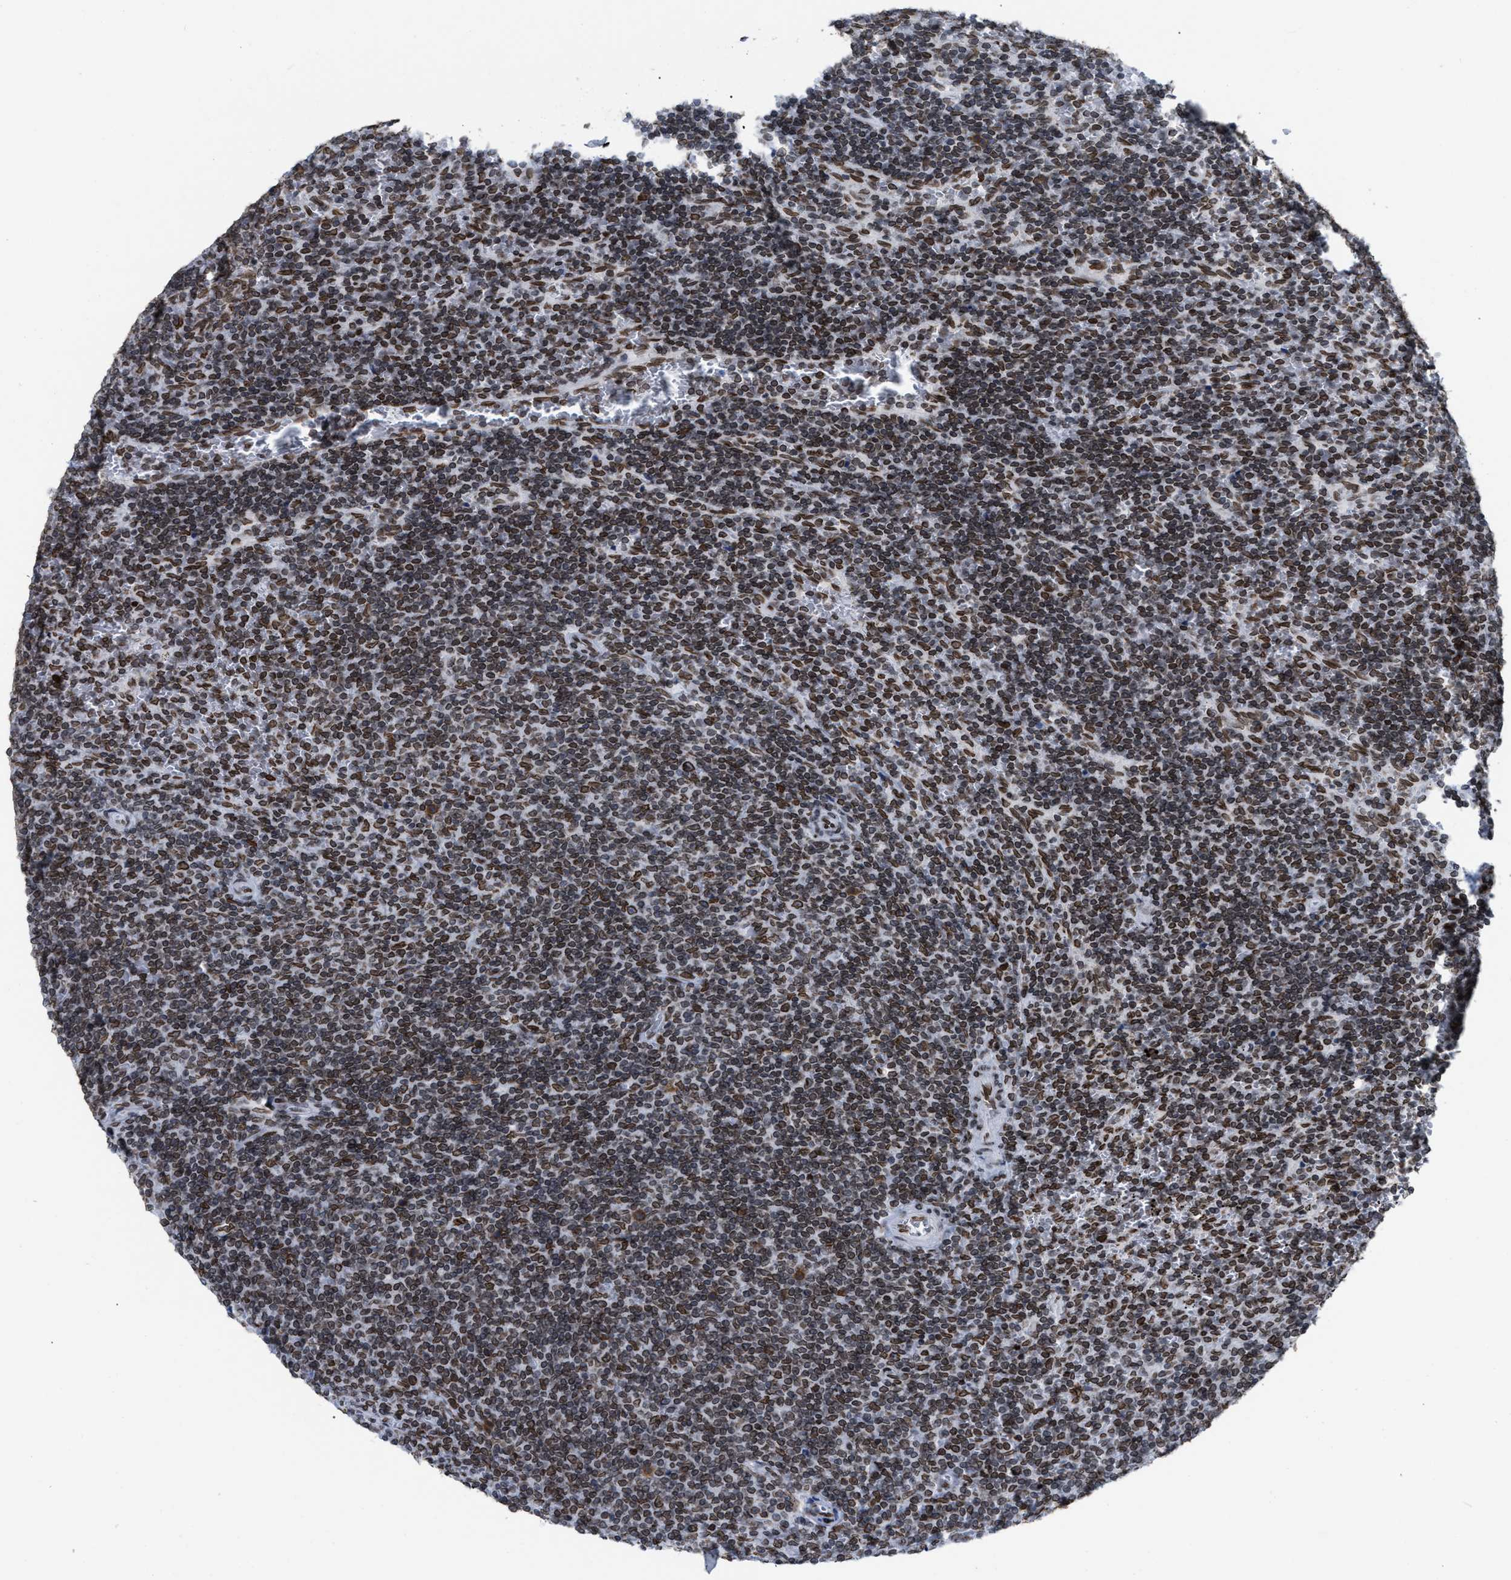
{"staining": {"intensity": "moderate", "quantity": ">75%", "location": "cytoplasmic/membranous,nuclear"}, "tissue": "lymphoma", "cell_type": "Tumor cells", "image_type": "cancer", "snomed": [{"axis": "morphology", "description": "Malignant lymphoma, non-Hodgkin's type, Low grade"}, {"axis": "topography", "description": "Spleen"}], "caption": "Tumor cells reveal moderate cytoplasmic/membranous and nuclear positivity in about >75% of cells in low-grade malignant lymphoma, non-Hodgkin's type.", "gene": "TPR", "patient": {"sex": "female", "age": 19}}